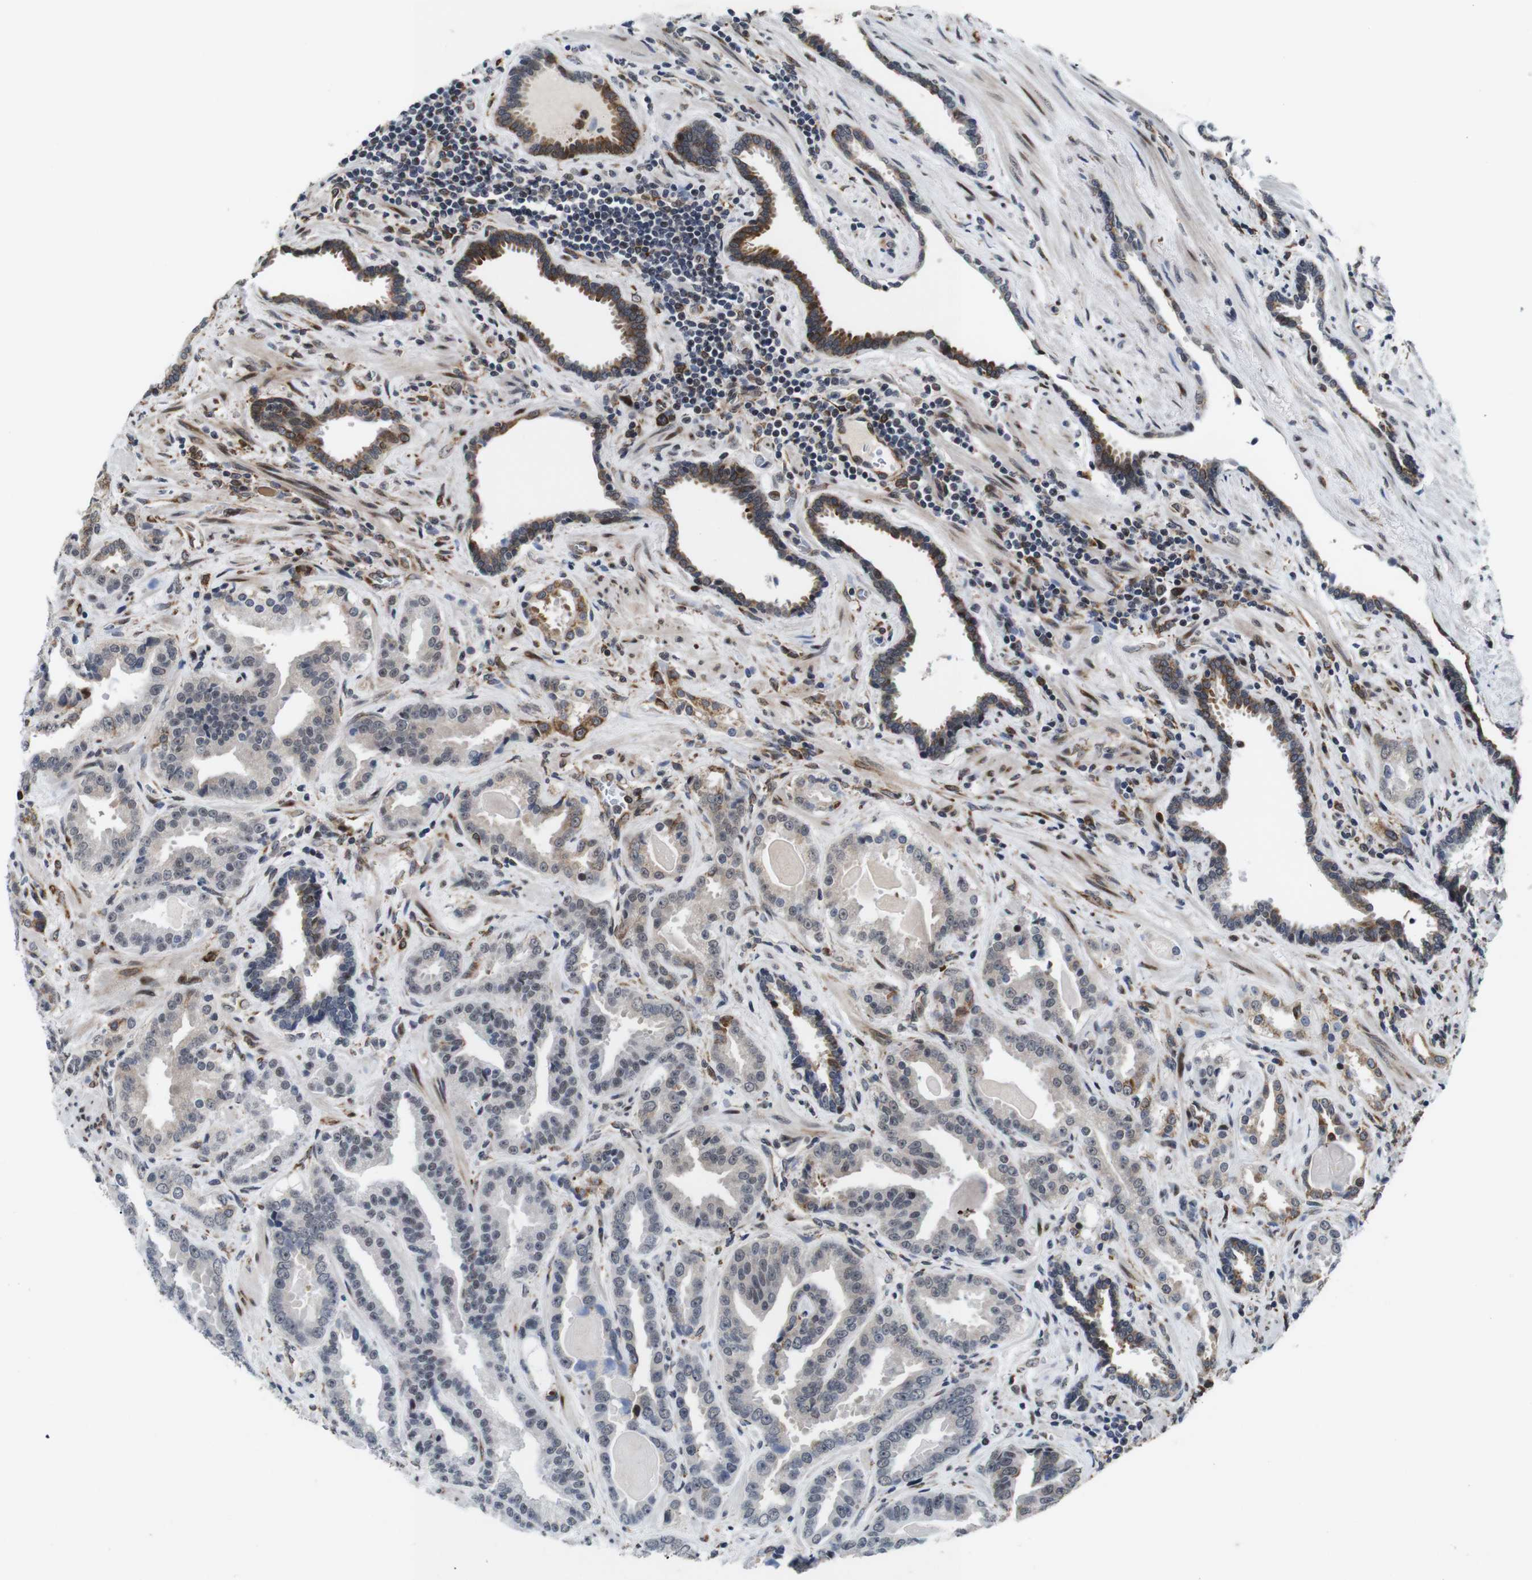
{"staining": {"intensity": "weak", "quantity": "<25%", "location": "nuclear"}, "tissue": "prostate cancer", "cell_type": "Tumor cells", "image_type": "cancer", "snomed": [{"axis": "morphology", "description": "Adenocarcinoma, Low grade"}, {"axis": "topography", "description": "Prostate"}], "caption": "IHC micrograph of neoplastic tissue: human prostate cancer (adenocarcinoma (low-grade)) stained with DAB (3,3'-diaminobenzidine) reveals no significant protein expression in tumor cells. (IHC, brightfield microscopy, high magnification).", "gene": "EIF4G1", "patient": {"sex": "male", "age": 60}}